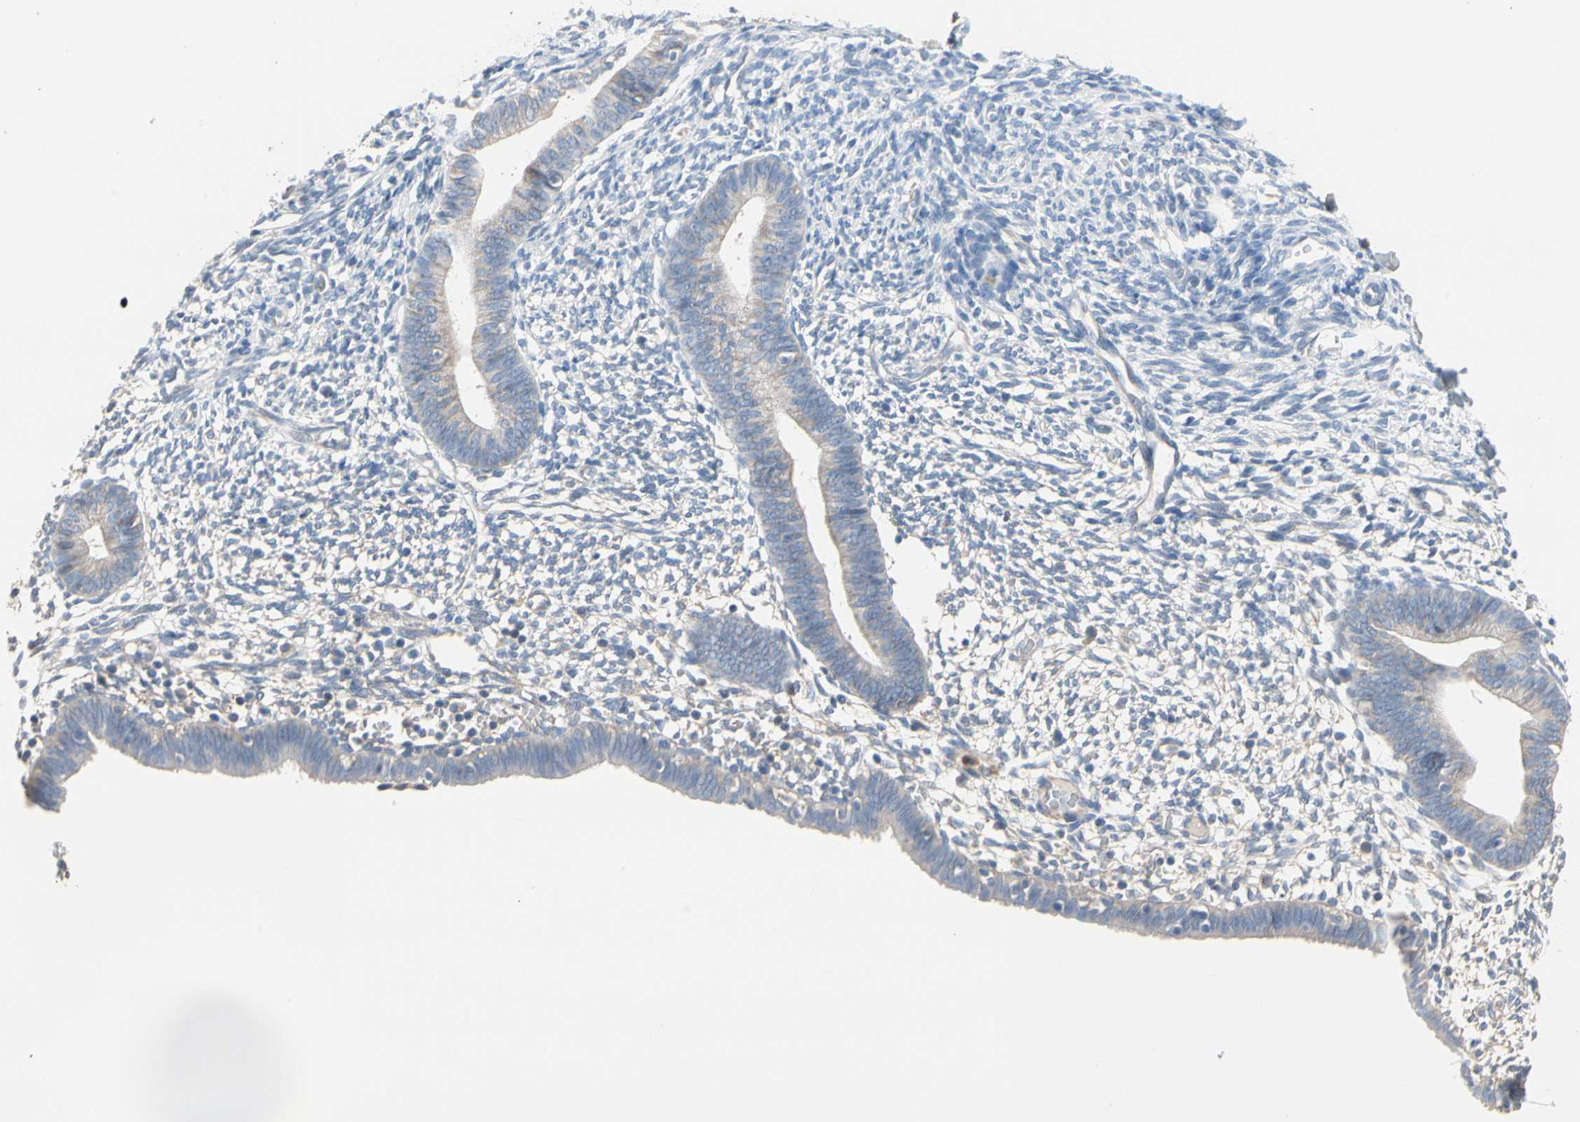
{"staining": {"intensity": "negative", "quantity": "none", "location": "none"}, "tissue": "endometrium", "cell_type": "Cells in endometrial stroma", "image_type": "normal", "snomed": [{"axis": "morphology", "description": "Normal tissue, NOS"}, {"axis": "morphology", "description": "Atrophy, NOS"}, {"axis": "topography", "description": "Uterus"}, {"axis": "topography", "description": "Endometrium"}], "caption": "Histopathology image shows no protein staining in cells in endometrial stroma of unremarkable endometrium. Brightfield microscopy of IHC stained with DAB (brown) and hematoxylin (blue), captured at high magnification.", "gene": "BBOX1", "patient": {"sex": "female", "age": 68}}